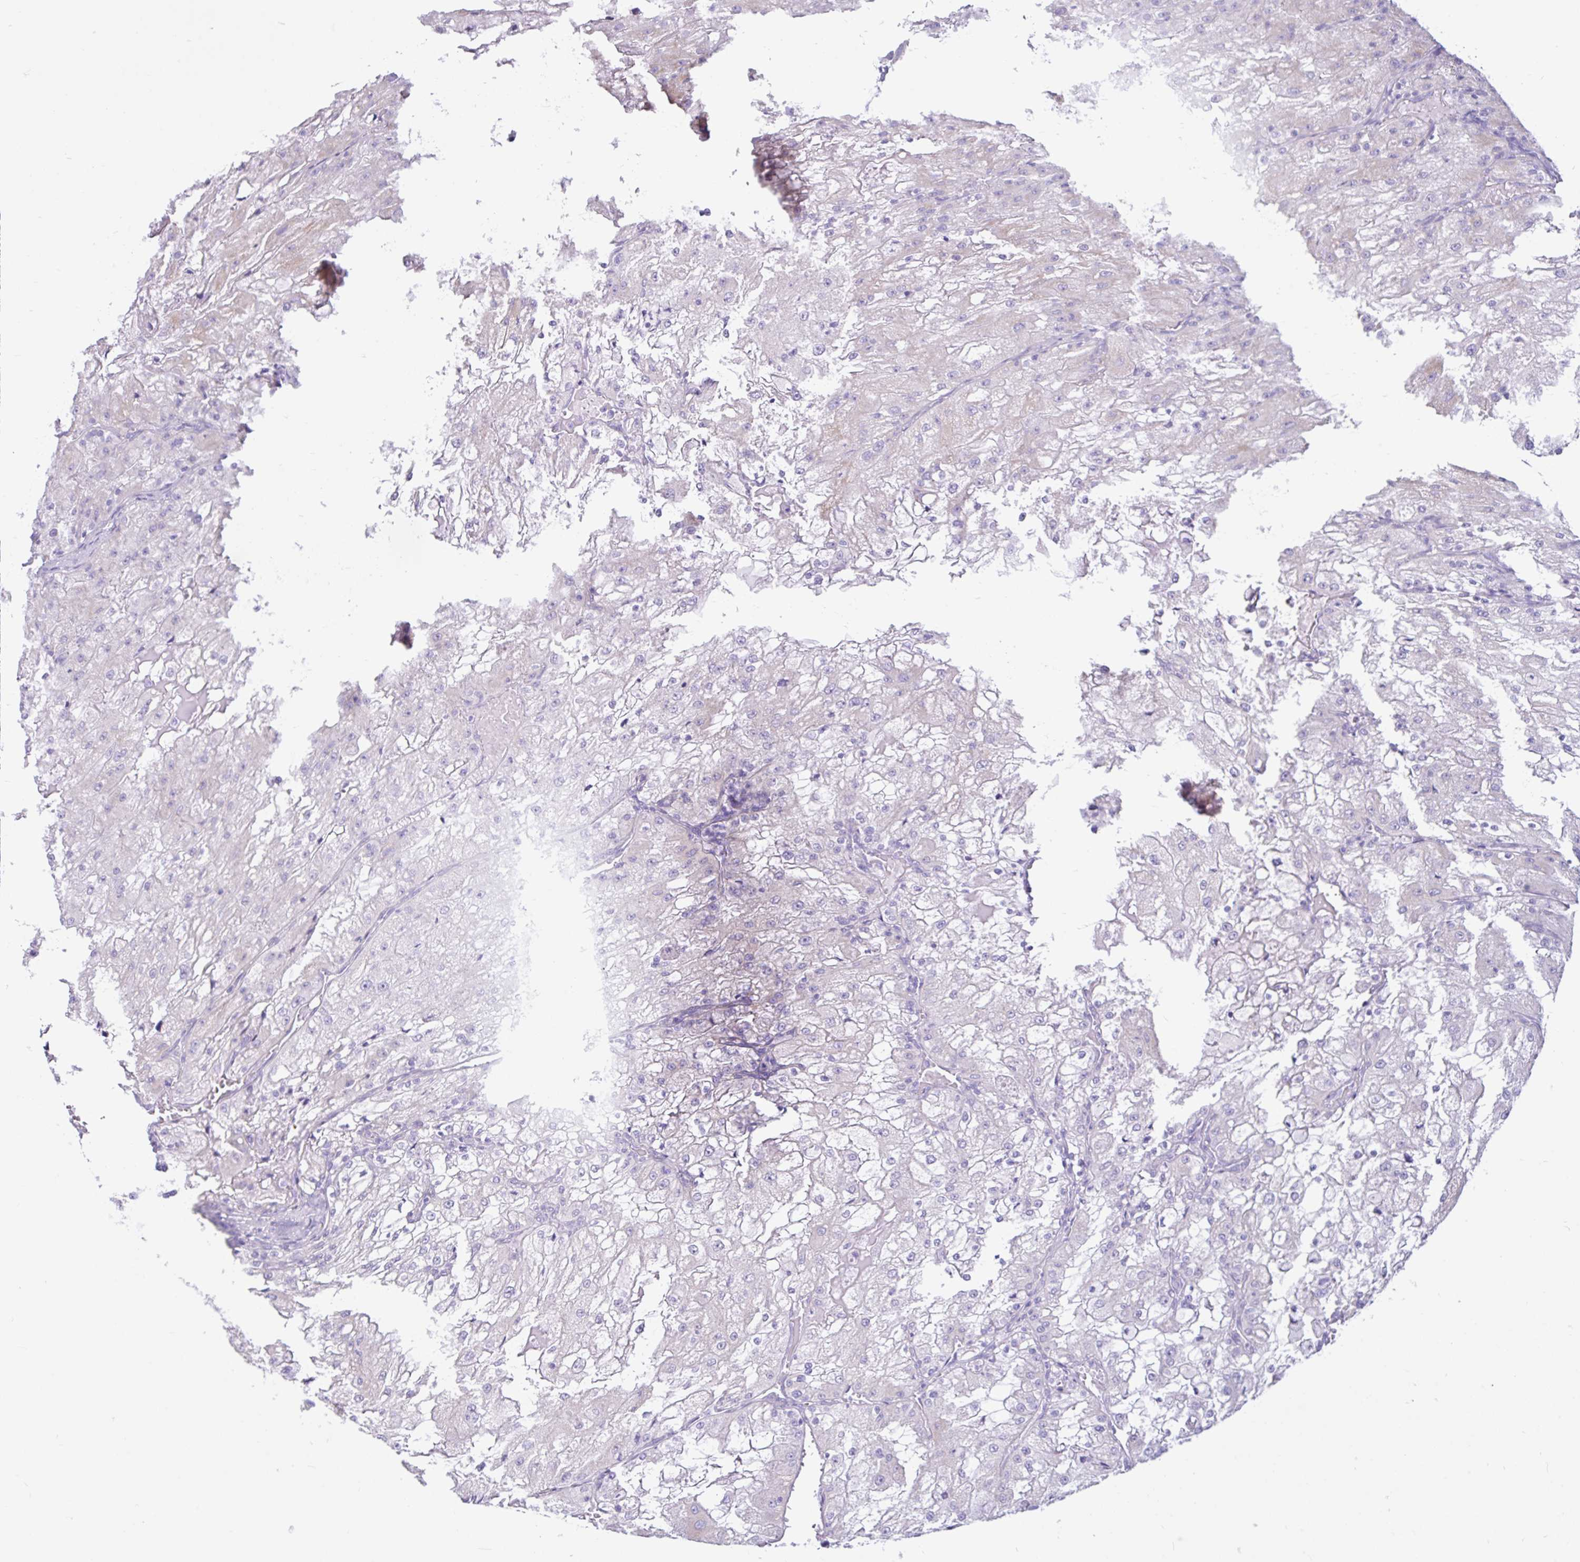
{"staining": {"intensity": "negative", "quantity": "none", "location": "none"}, "tissue": "renal cancer", "cell_type": "Tumor cells", "image_type": "cancer", "snomed": [{"axis": "morphology", "description": "Adenocarcinoma, NOS"}, {"axis": "topography", "description": "Kidney"}], "caption": "This is an immunohistochemistry (IHC) image of renal adenocarcinoma. There is no staining in tumor cells.", "gene": "CYP19A1", "patient": {"sex": "female", "age": 74}}